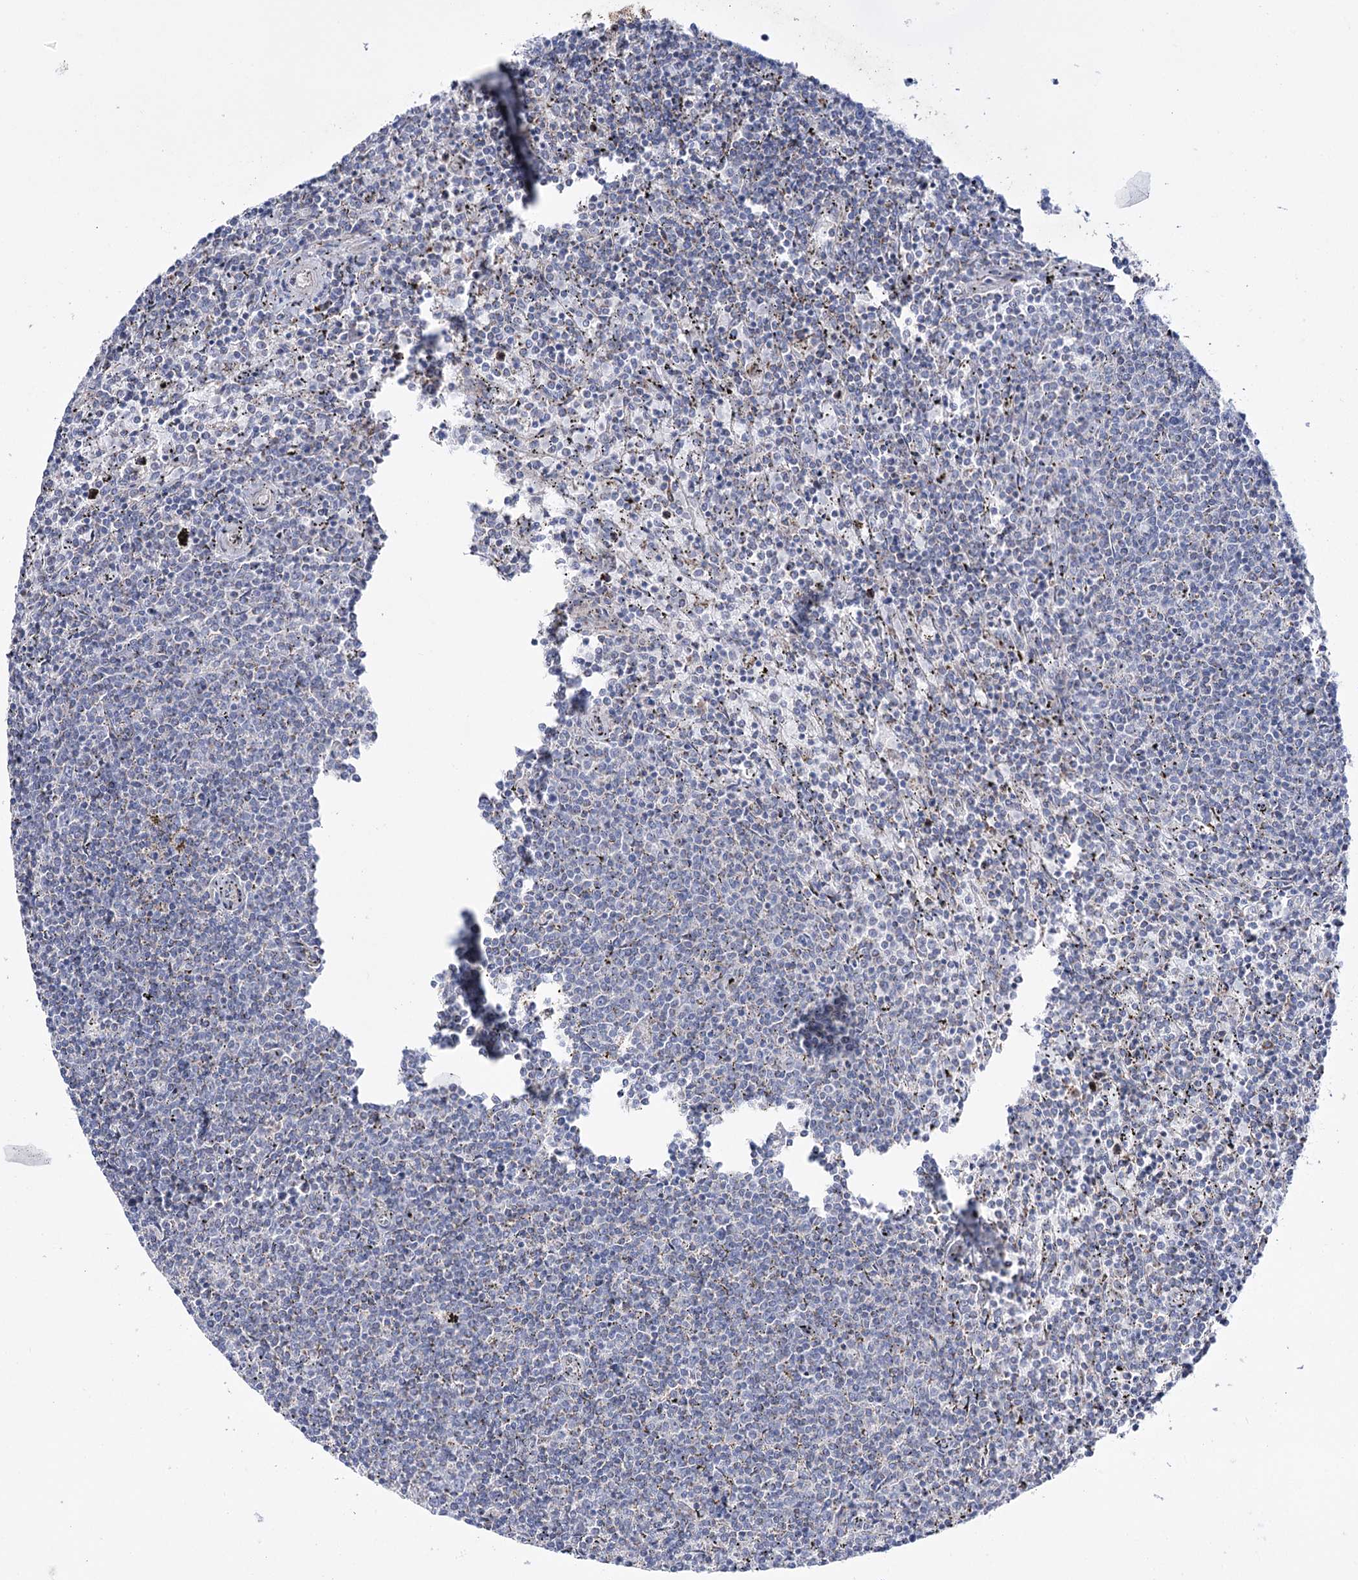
{"staining": {"intensity": "negative", "quantity": "none", "location": "none"}, "tissue": "lymphoma", "cell_type": "Tumor cells", "image_type": "cancer", "snomed": [{"axis": "morphology", "description": "Malignant lymphoma, non-Hodgkin's type, Low grade"}, {"axis": "topography", "description": "Spleen"}], "caption": "Human malignant lymphoma, non-Hodgkin's type (low-grade) stained for a protein using immunohistochemistry (IHC) exhibits no staining in tumor cells.", "gene": "METTL5", "patient": {"sex": "female", "age": 50}}